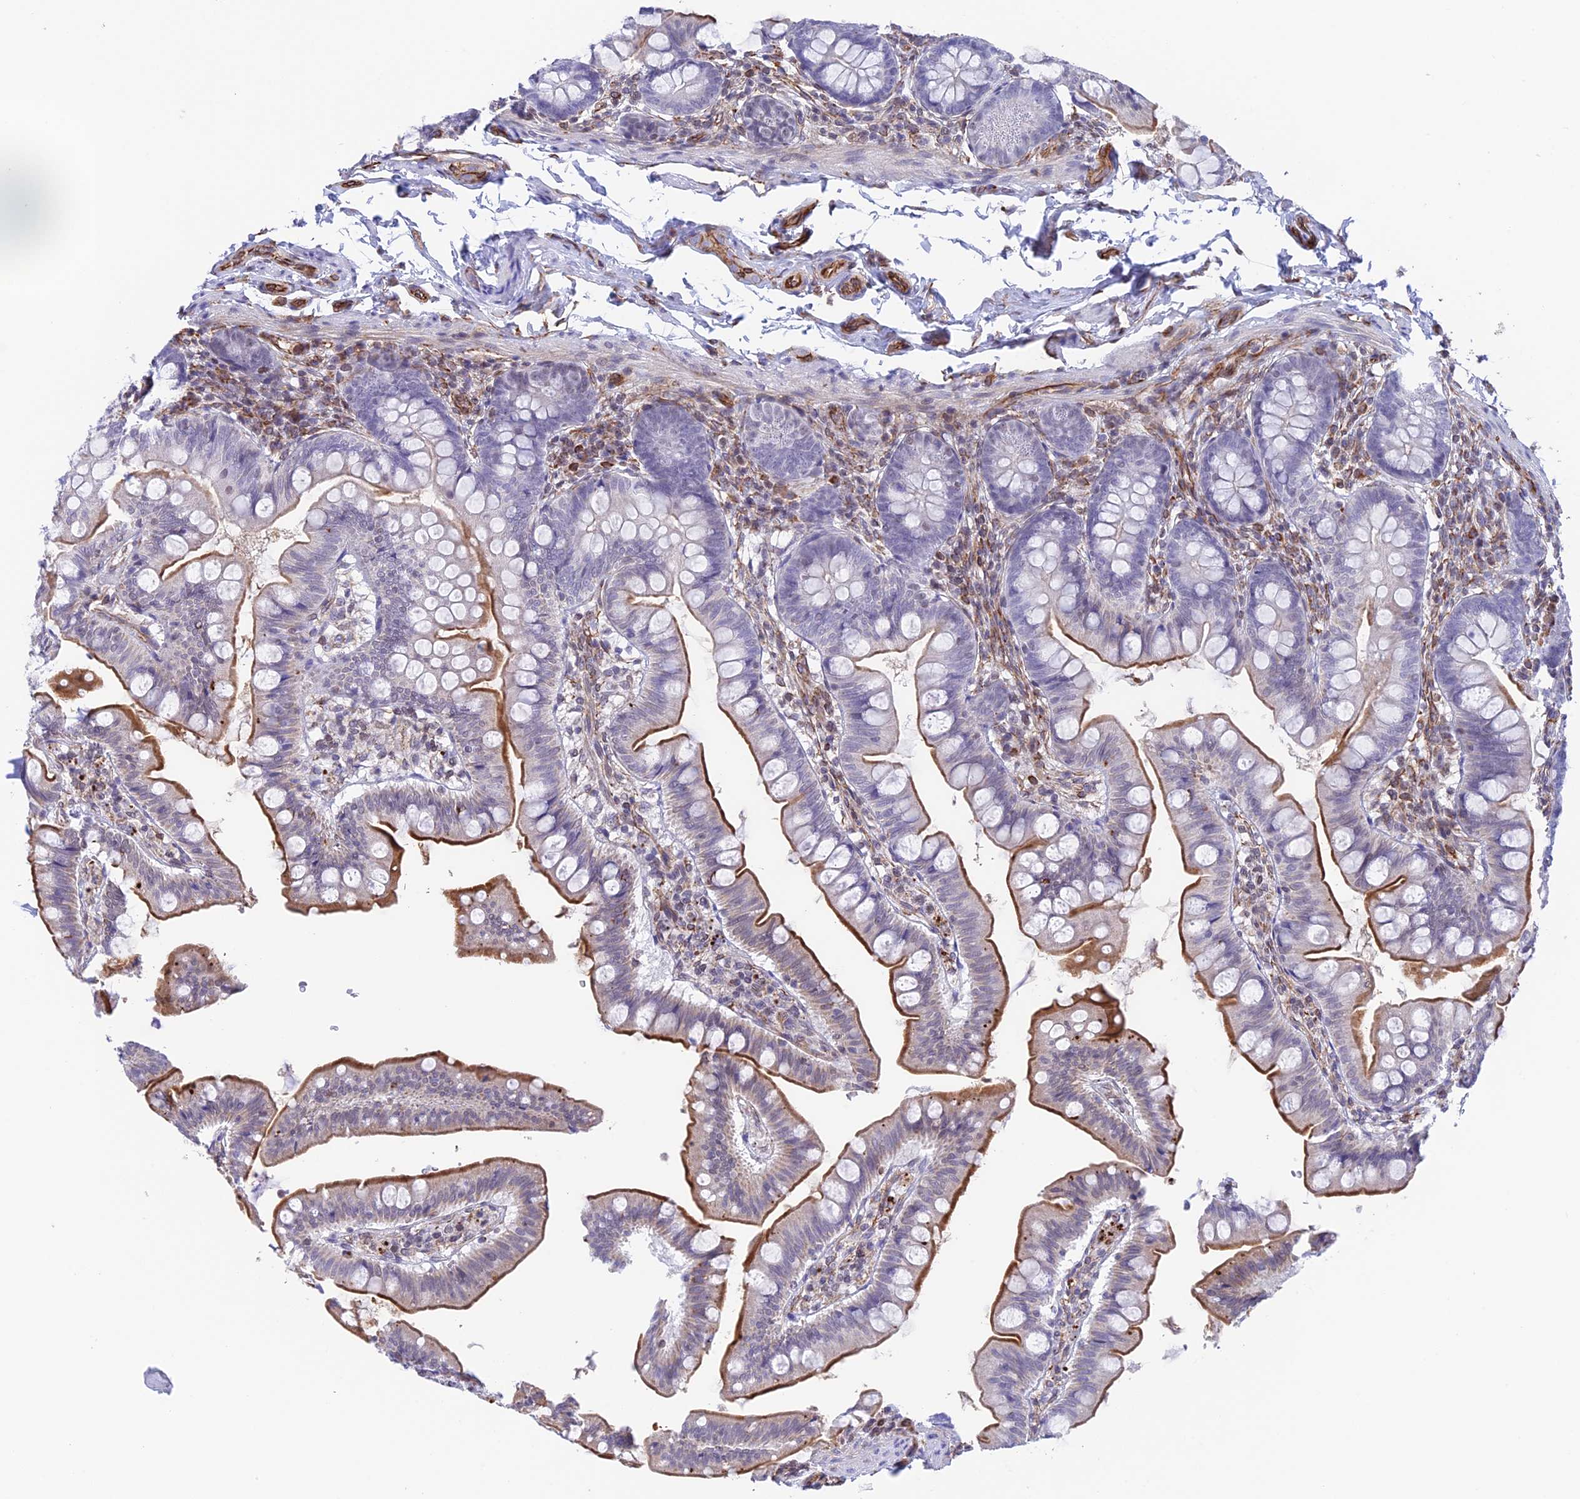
{"staining": {"intensity": "moderate", "quantity": "25%-75%", "location": "cytoplasmic/membranous"}, "tissue": "small intestine", "cell_type": "Glandular cells", "image_type": "normal", "snomed": [{"axis": "morphology", "description": "Normal tissue, NOS"}, {"axis": "topography", "description": "Small intestine"}], "caption": "Human small intestine stained with a brown dye reveals moderate cytoplasmic/membranous positive positivity in approximately 25%-75% of glandular cells.", "gene": "ZNF652", "patient": {"sex": "male", "age": 7}}